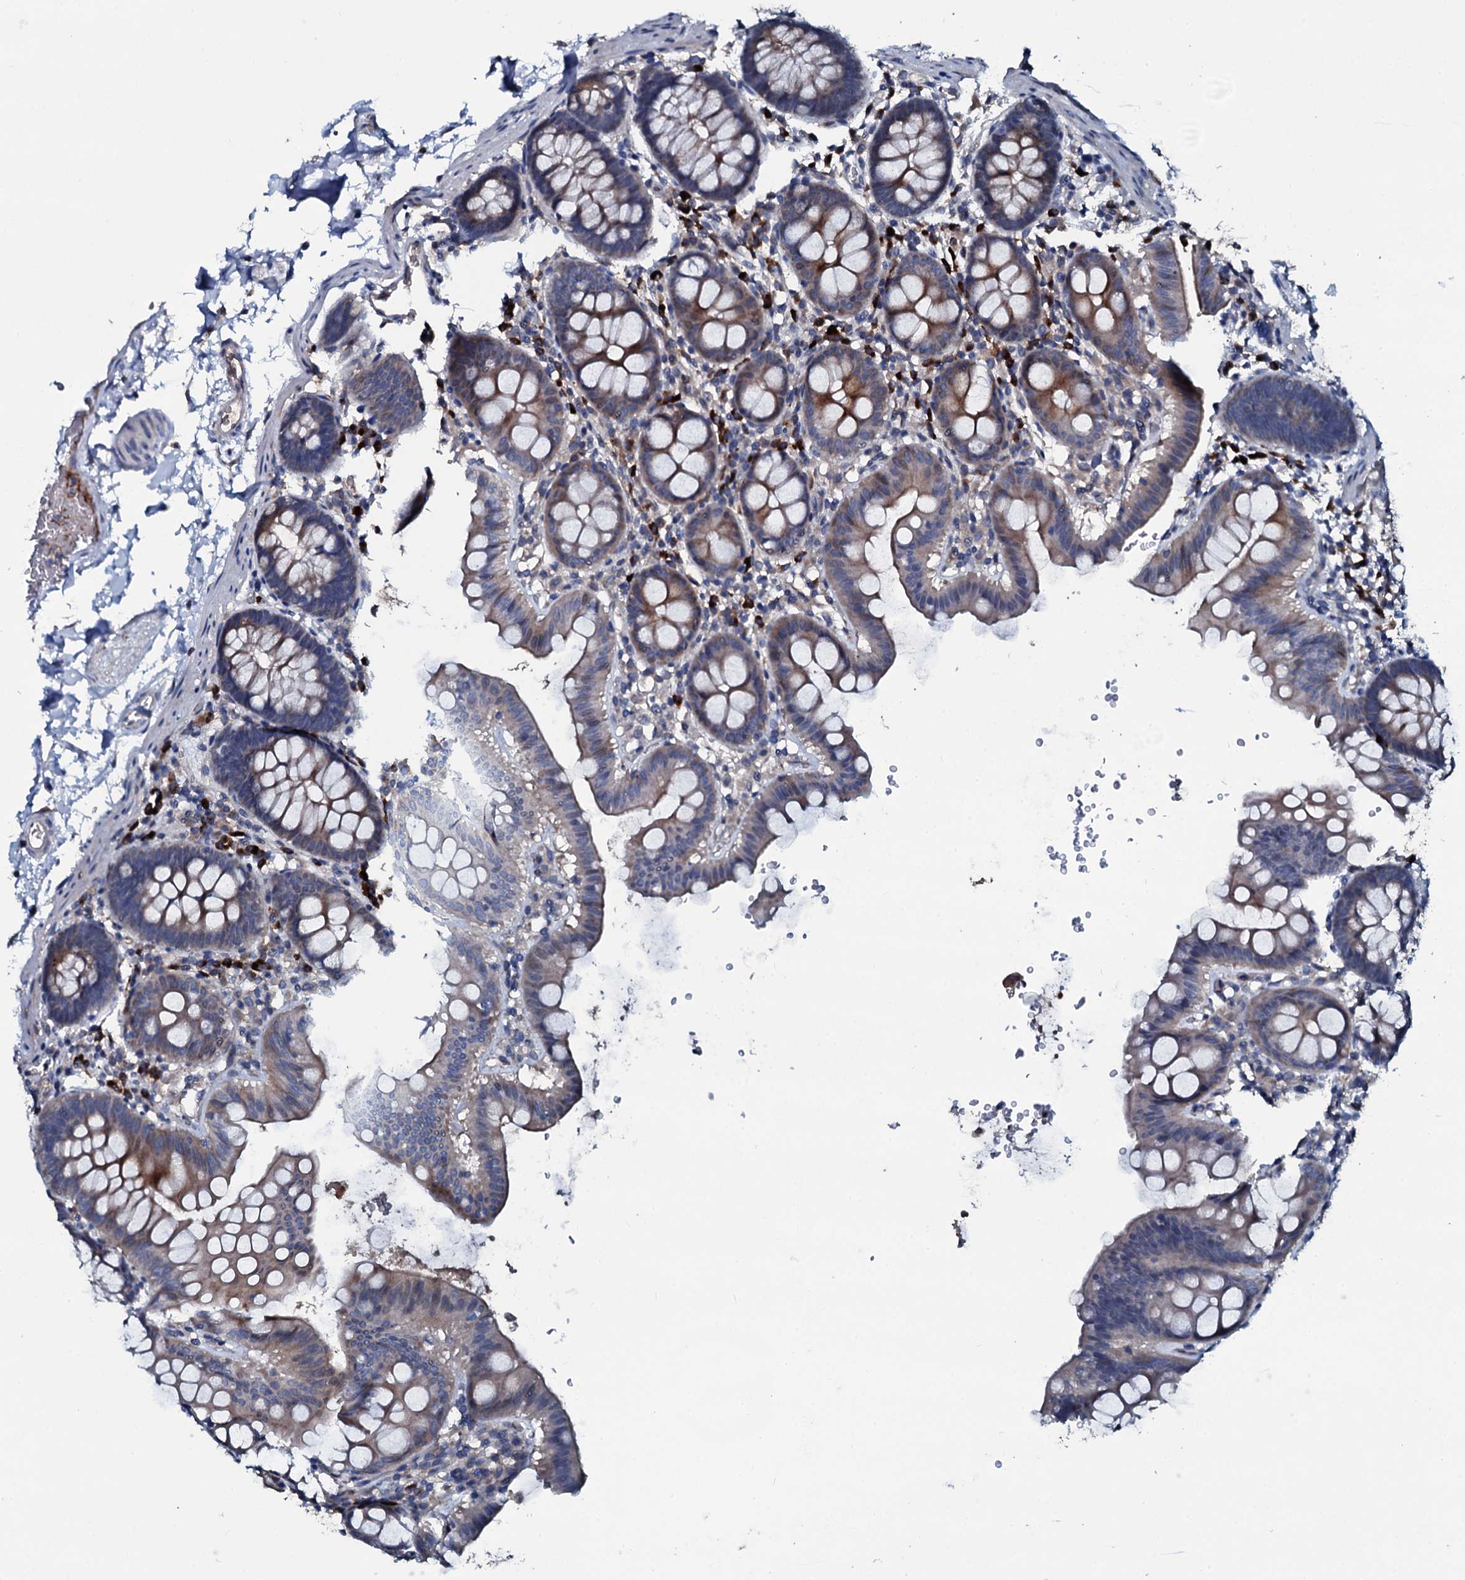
{"staining": {"intensity": "negative", "quantity": "none", "location": "none"}, "tissue": "colon", "cell_type": "Endothelial cells", "image_type": "normal", "snomed": [{"axis": "morphology", "description": "Normal tissue, NOS"}, {"axis": "topography", "description": "Colon"}], "caption": "Unremarkable colon was stained to show a protein in brown. There is no significant positivity in endothelial cells. (DAB (3,3'-diaminobenzidine) immunohistochemistry visualized using brightfield microscopy, high magnification).", "gene": "IL12B", "patient": {"sex": "male", "age": 75}}